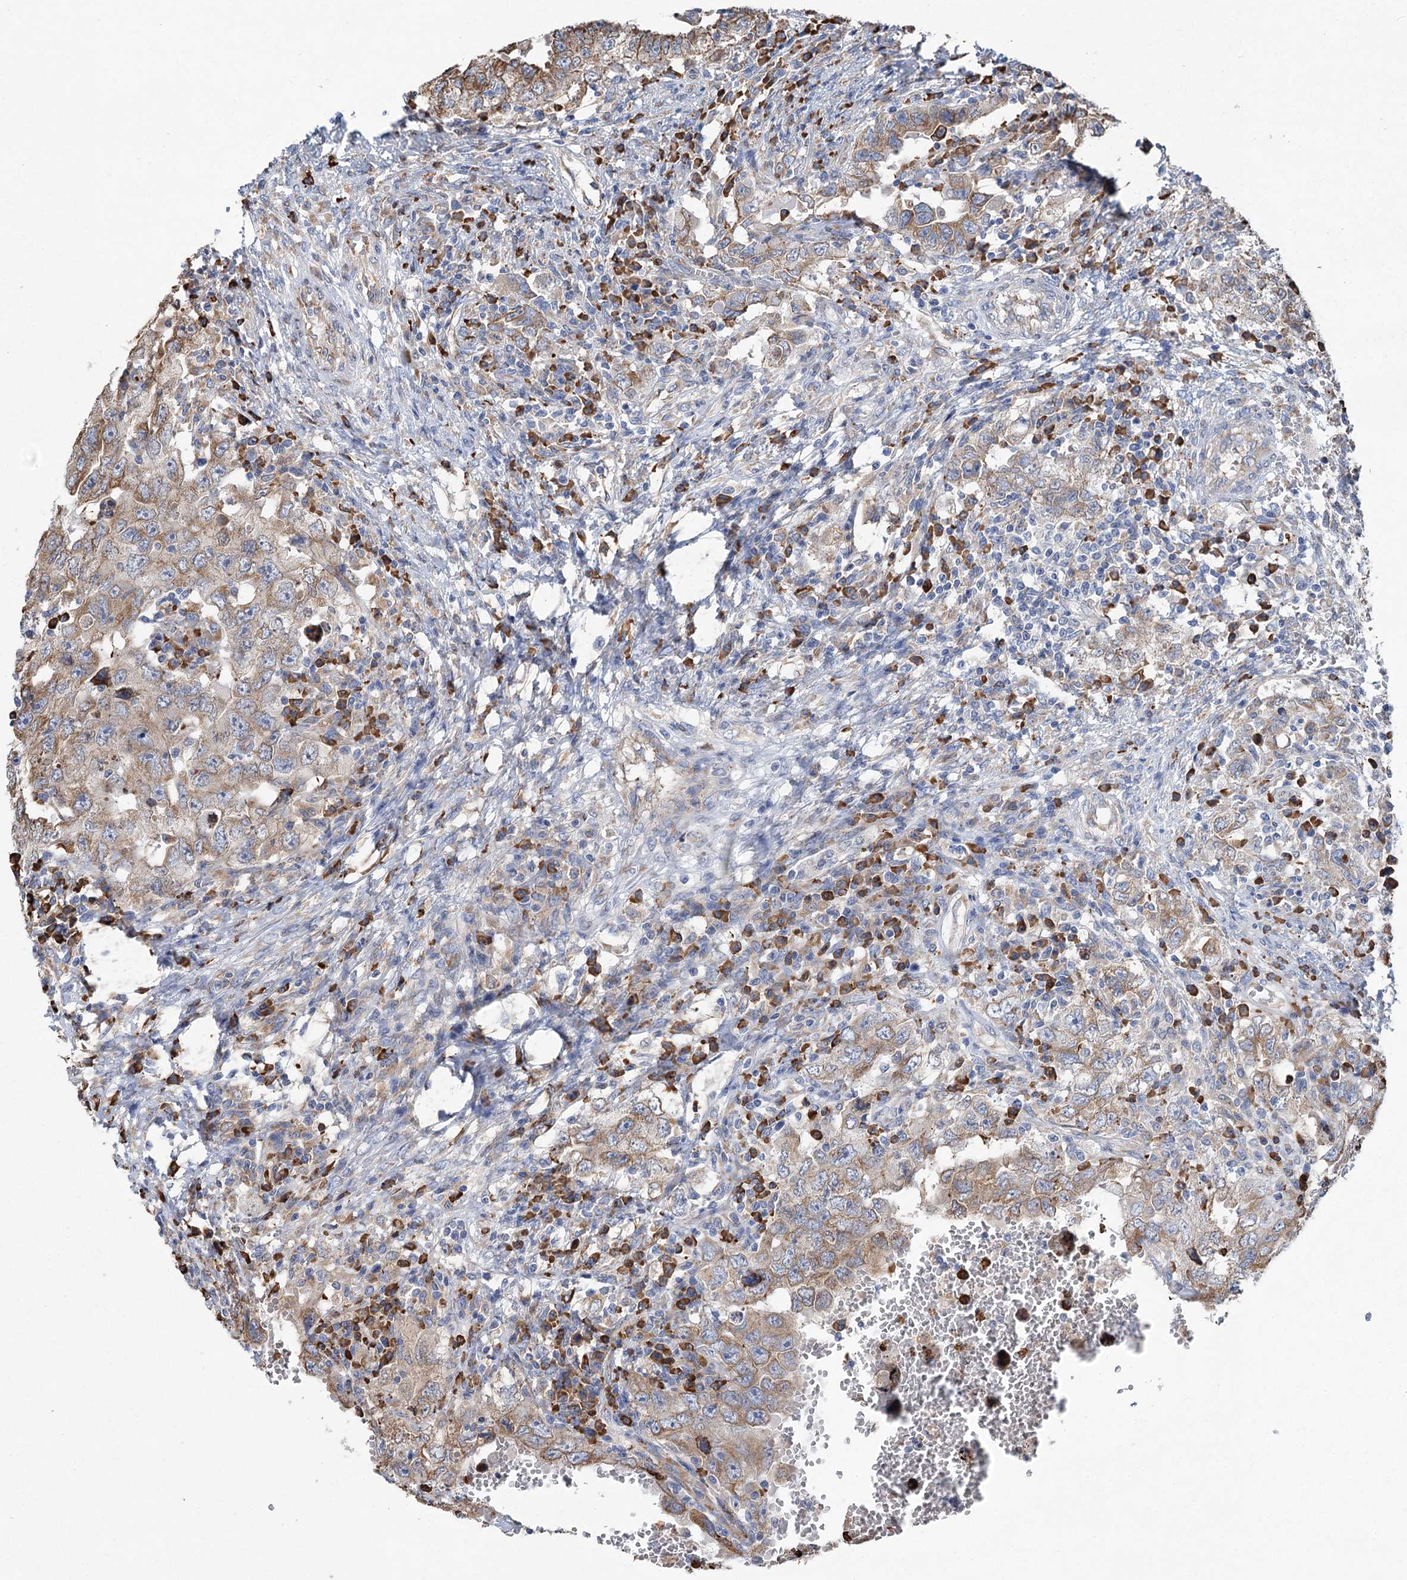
{"staining": {"intensity": "moderate", "quantity": ">75%", "location": "cytoplasmic/membranous"}, "tissue": "testis cancer", "cell_type": "Tumor cells", "image_type": "cancer", "snomed": [{"axis": "morphology", "description": "Carcinoma, Embryonal, NOS"}, {"axis": "topography", "description": "Testis"}], "caption": "A brown stain shows moderate cytoplasmic/membranous staining of a protein in testis cancer (embryonal carcinoma) tumor cells.", "gene": "METTL24", "patient": {"sex": "male", "age": 26}}